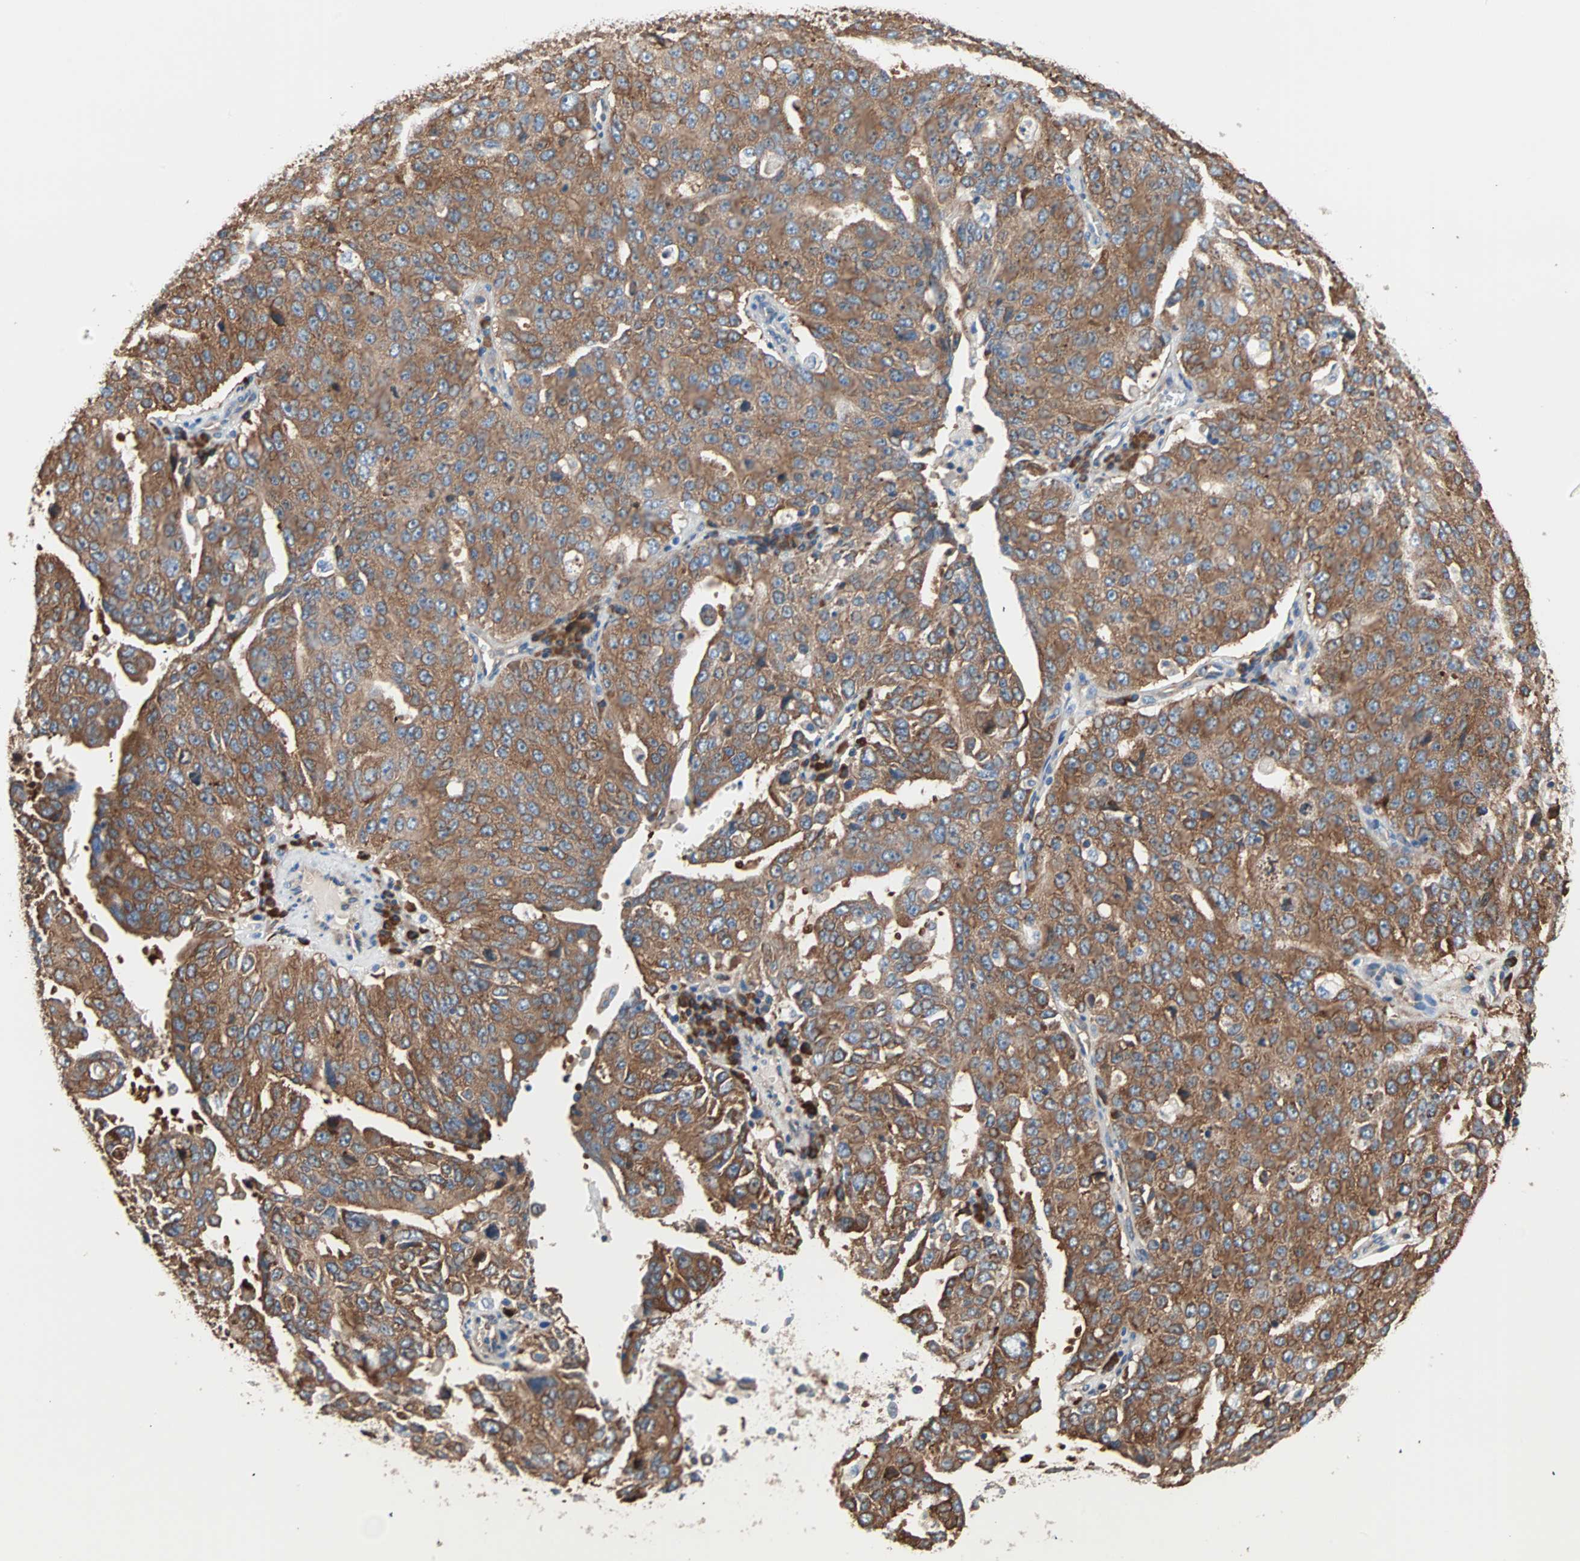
{"staining": {"intensity": "strong", "quantity": ">75%", "location": "cytoplasmic/membranous"}, "tissue": "ovarian cancer", "cell_type": "Tumor cells", "image_type": "cancer", "snomed": [{"axis": "morphology", "description": "Carcinoma, endometroid"}, {"axis": "topography", "description": "Ovary"}], "caption": "Human ovarian cancer stained with a brown dye demonstrates strong cytoplasmic/membranous positive positivity in approximately >75% of tumor cells.", "gene": "EEF2", "patient": {"sex": "female", "age": 62}}